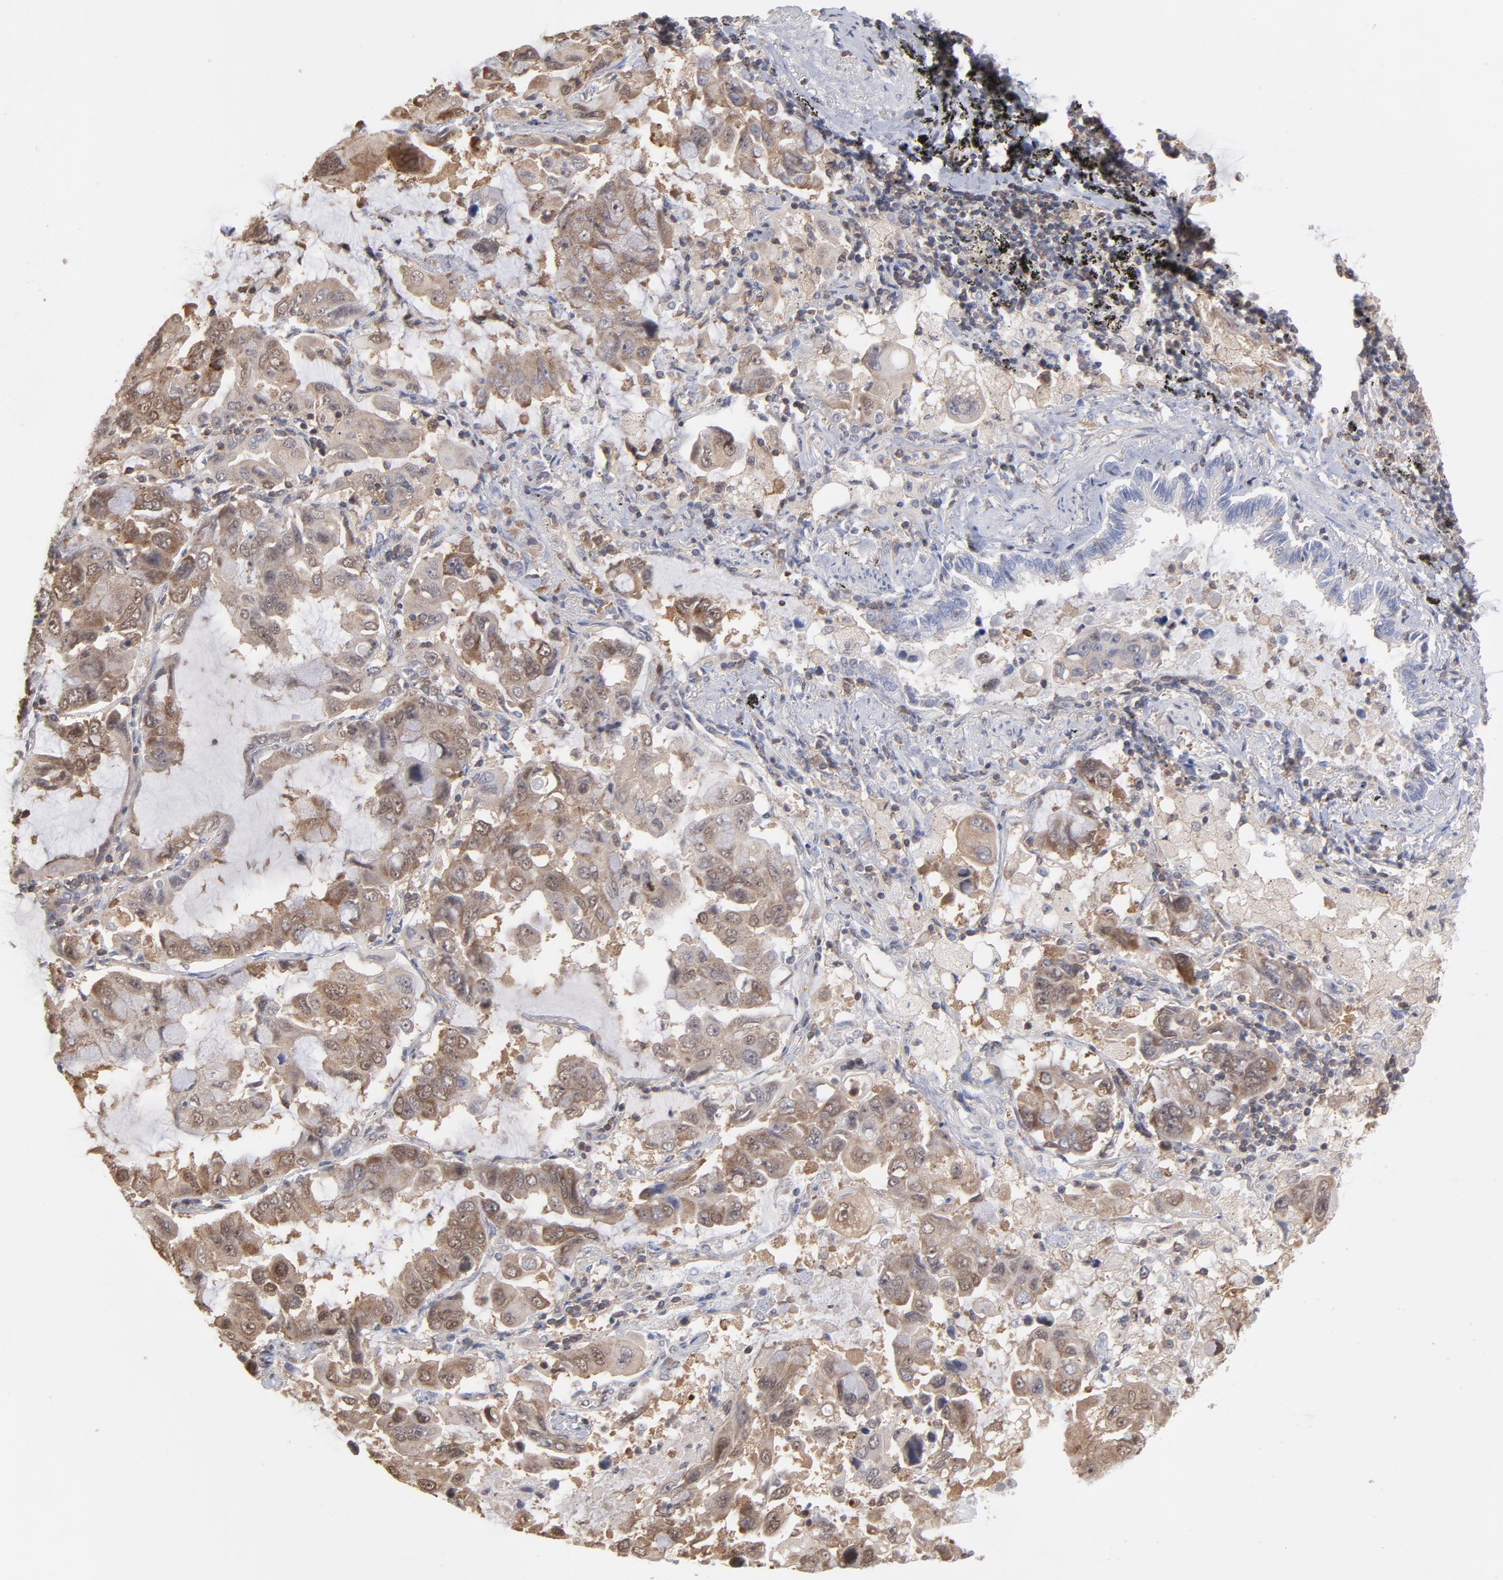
{"staining": {"intensity": "weak", "quantity": ">75%", "location": "cytoplasmic/membranous"}, "tissue": "lung cancer", "cell_type": "Tumor cells", "image_type": "cancer", "snomed": [{"axis": "morphology", "description": "Adenocarcinoma, NOS"}, {"axis": "topography", "description": "Lung"}], "caption": "Weak cytoplasmic/membranous protein staining is identified in about >75% of tumor cells in lung cancer.", "gene": "MAPRE1", "patient": {"sex": "male", "age": 64}}